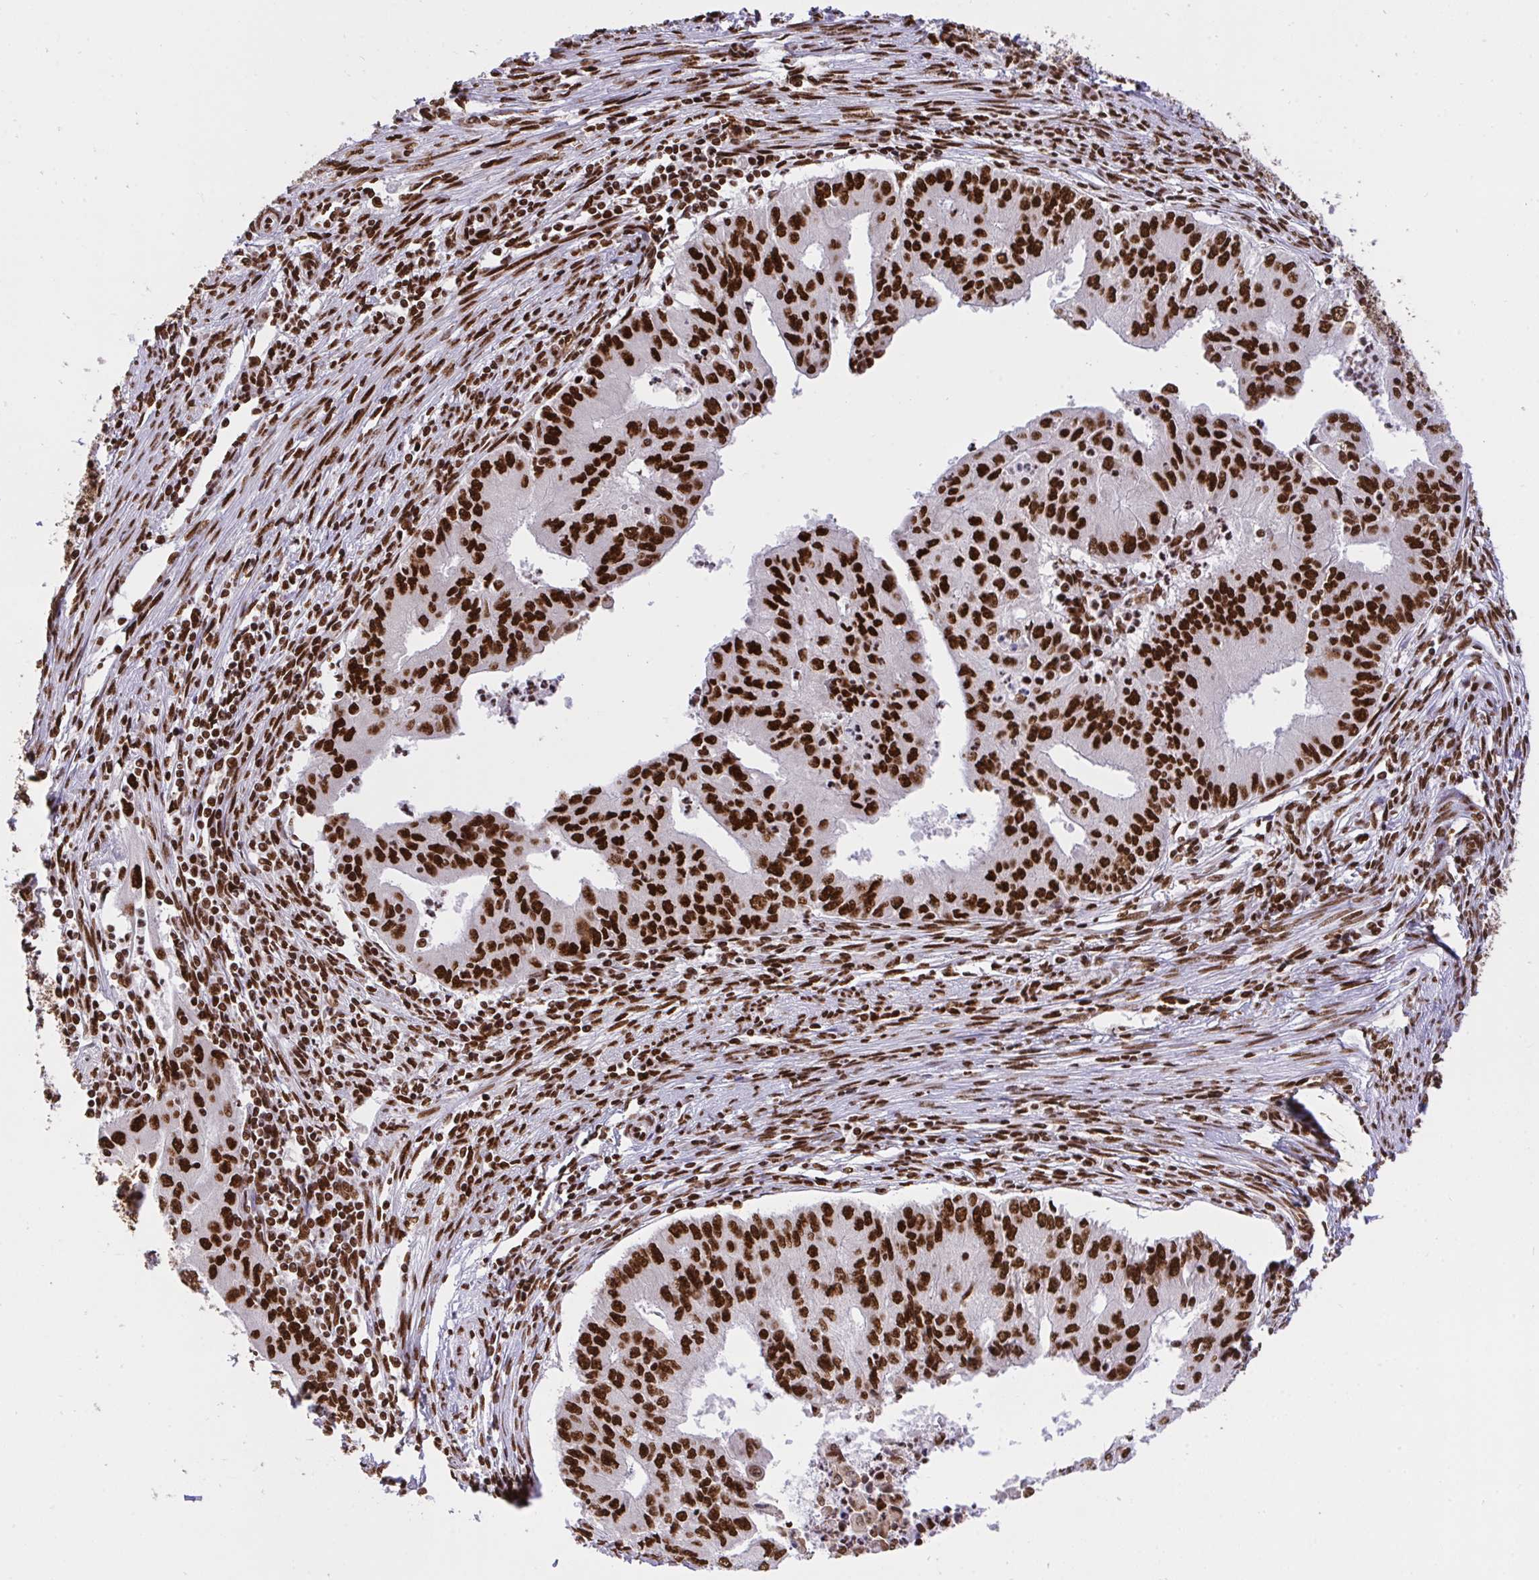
{"staining": {"intensity": "strong", "quantity": ">75%", "location": "nuclear"}, "tissue": "endometrial cancer", "cell_type": "Tumor cells", "image_type": "cancer", "snomed": [{"axis": "morphology", "description": "Adenocarcinoma, NOS"}, {"axis": "topography", "description": "Endometrium"}], "caption": "A photomicrograph of endometrial cancer stained for a protein reveals strong nuclear brown staining in tumor cells.", "gene": "HNRNPL", "patient": {"sex": "female", "age": 50}}